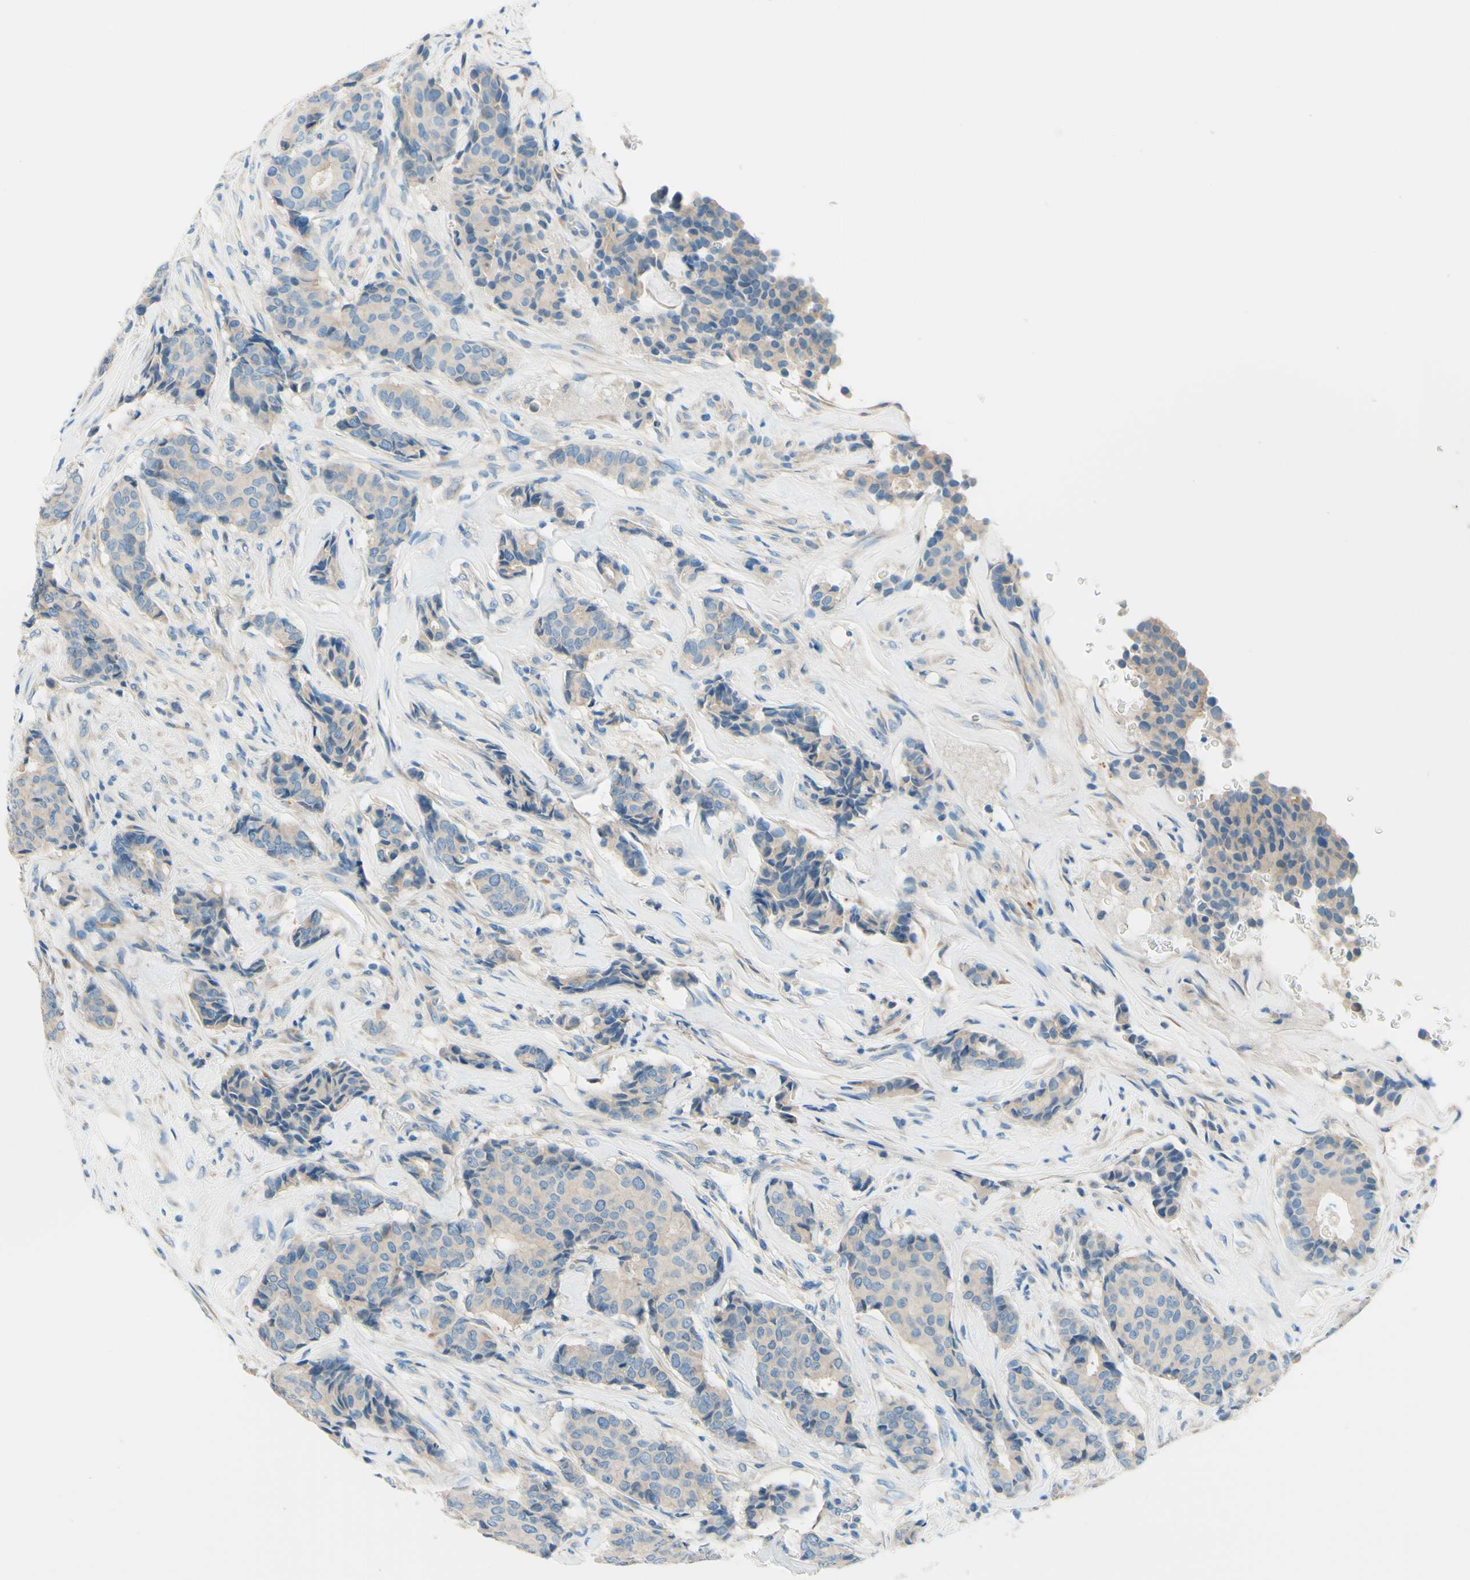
{"staining": {"intensity": "weak", "quantity": ">75%", "location": "cytoplasmic/membranous"}, "tissue": "breast cancer", "cell_type": "Tumor cells", "image_type": "cancer", "snomed": [{"axis": "morphology", "description": "Duct carcinoma"}, {"axis": "topography", "description": "Breast"}], "caption": "Breast cancer (intraductal carcinoma) stained with a protein marker displays weak staining in tumor cells.", "gene": "PASD1", "patient": {"sex": "female", "age": 75}}